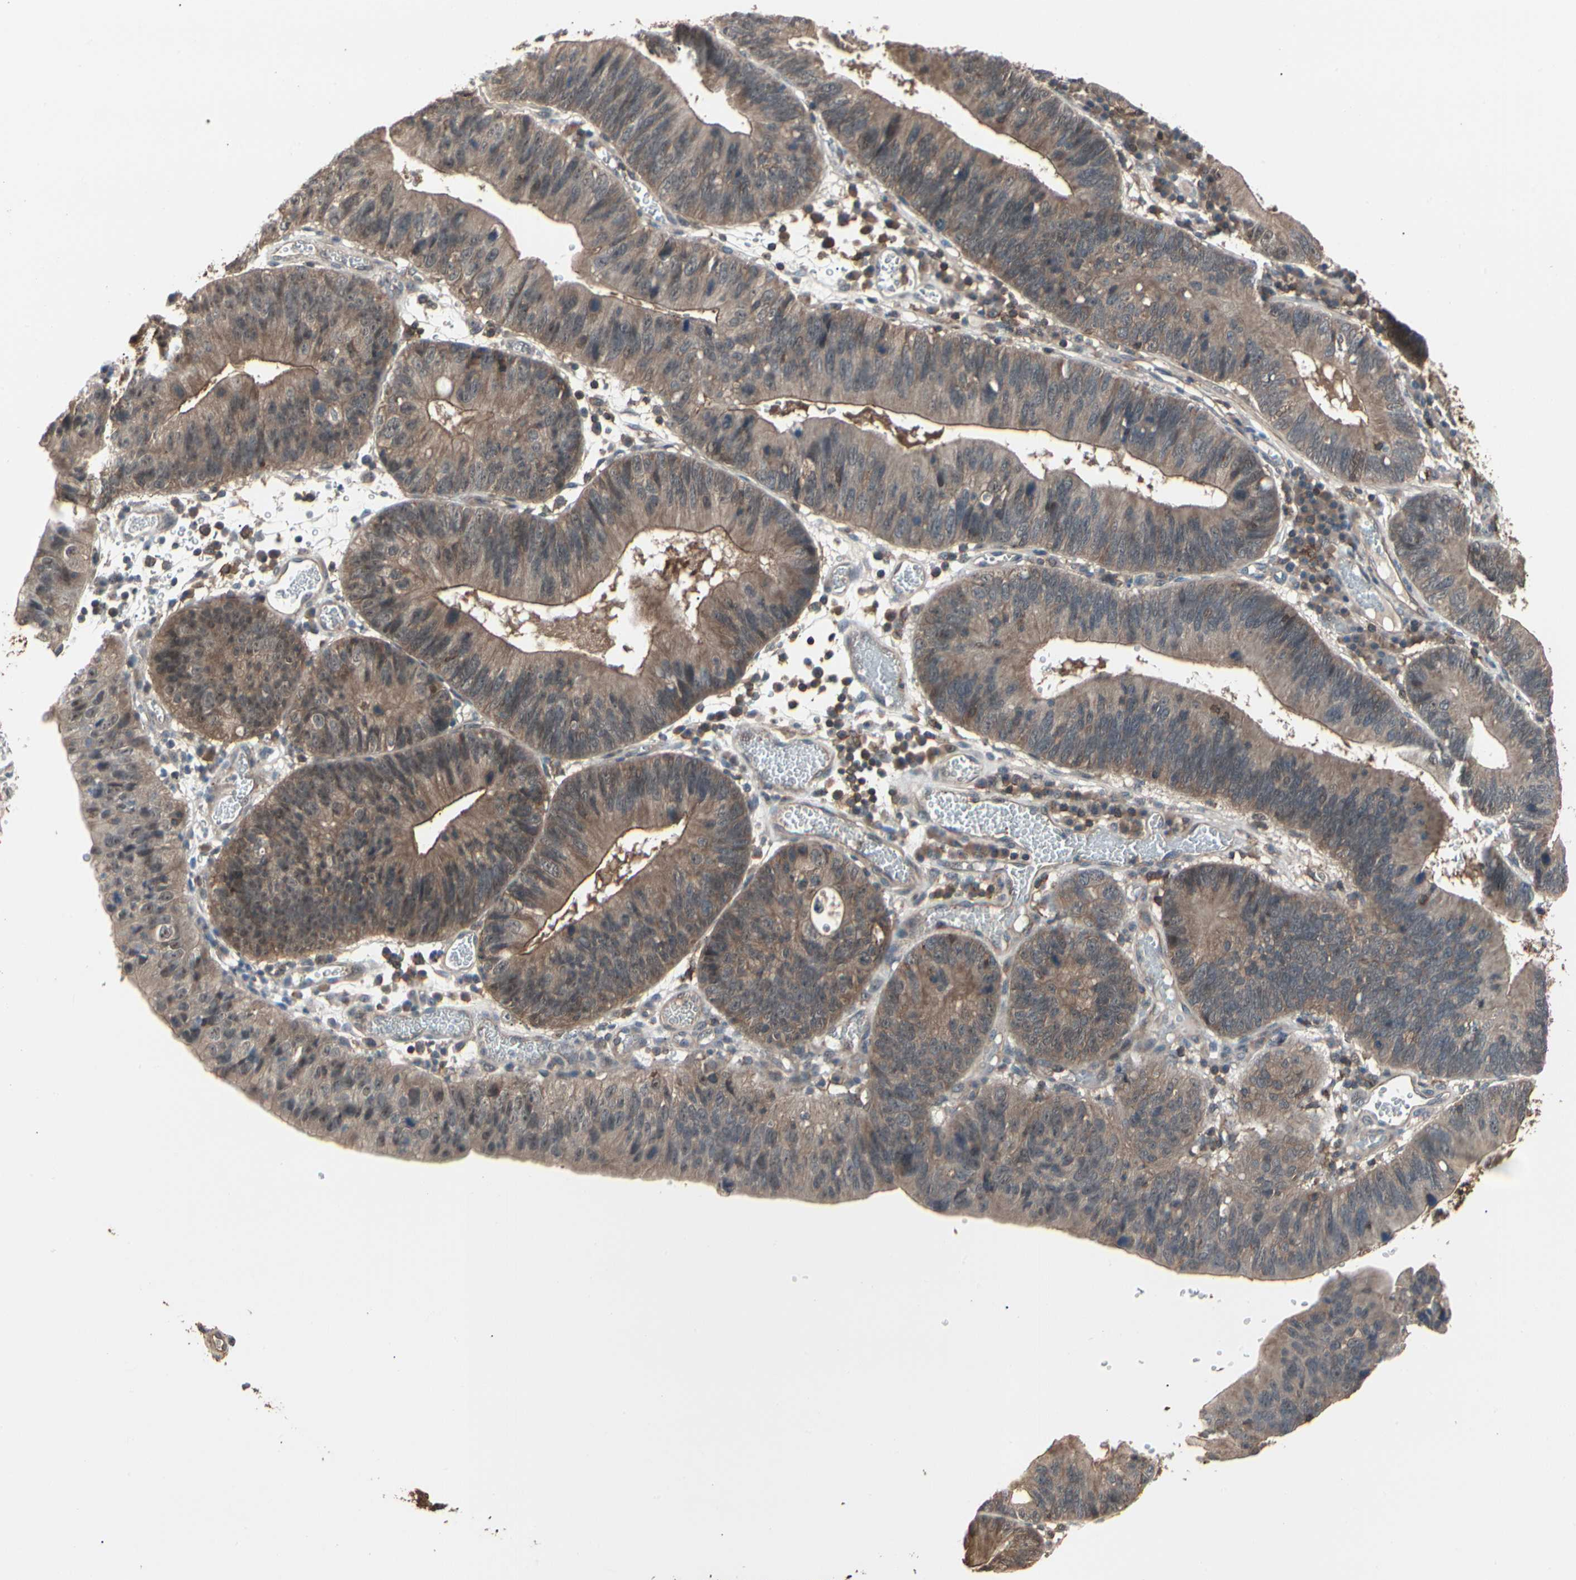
{"staining": {"intensity": "weak", "quantity": ">75%", "location": "cytoplasmic/membranous"}, "tissue": "stomach cancer", "cell_type": "Tumor cells", "image_type": "cancer", "snomed": [{"axis": "morphology", "description": "Adenocarcinoma, NOS"}, {"axis": "topography", "description": "Stomach"}], "caption": "A high-resolution image shows IHC staining of stomach cancer (adenocarcinoma), which displays weak cytoplasmic/membranous expression in approximately >75% of tumor cells.", "gene": "MAPK13", "patient": {"sex": "male", "age": 59}}